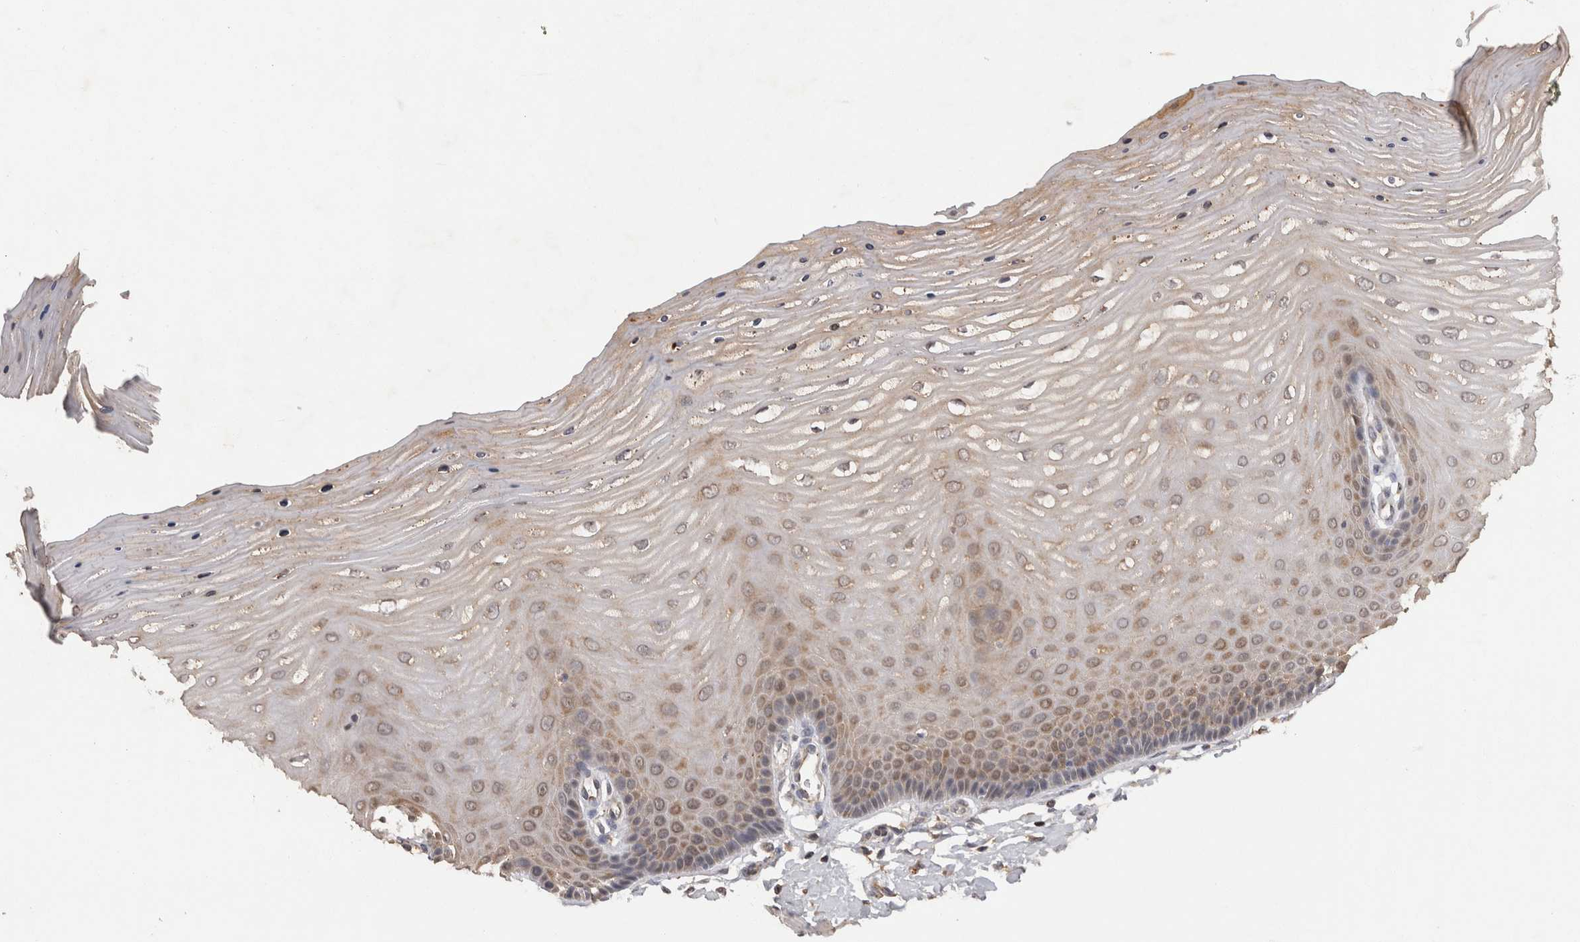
{"staining": {"intensity": "moderate", "quantity": ">75%", "location": "cytoplasmic/membranous"}, "tissue": "cervix", "cell_type": "Glandular cells", "image_type": "normal", "snomed": [{"axis": "morphology", "description": "Normal tissue, NOS"}, {"axis": "topography", "description": "Cervix"}], "caption": "Immunohistochemistry histopathology image of benign cervix: cervix stained using immunohistochemistry shows medium levels of moderate protein expression localized specifically in the cytoplasmic/membranous of glandular cells, appearing as a cytoplasmic/membranous brown color.", "gene": "ACAT2", "patient": {"sex": "female", "age": 55}}